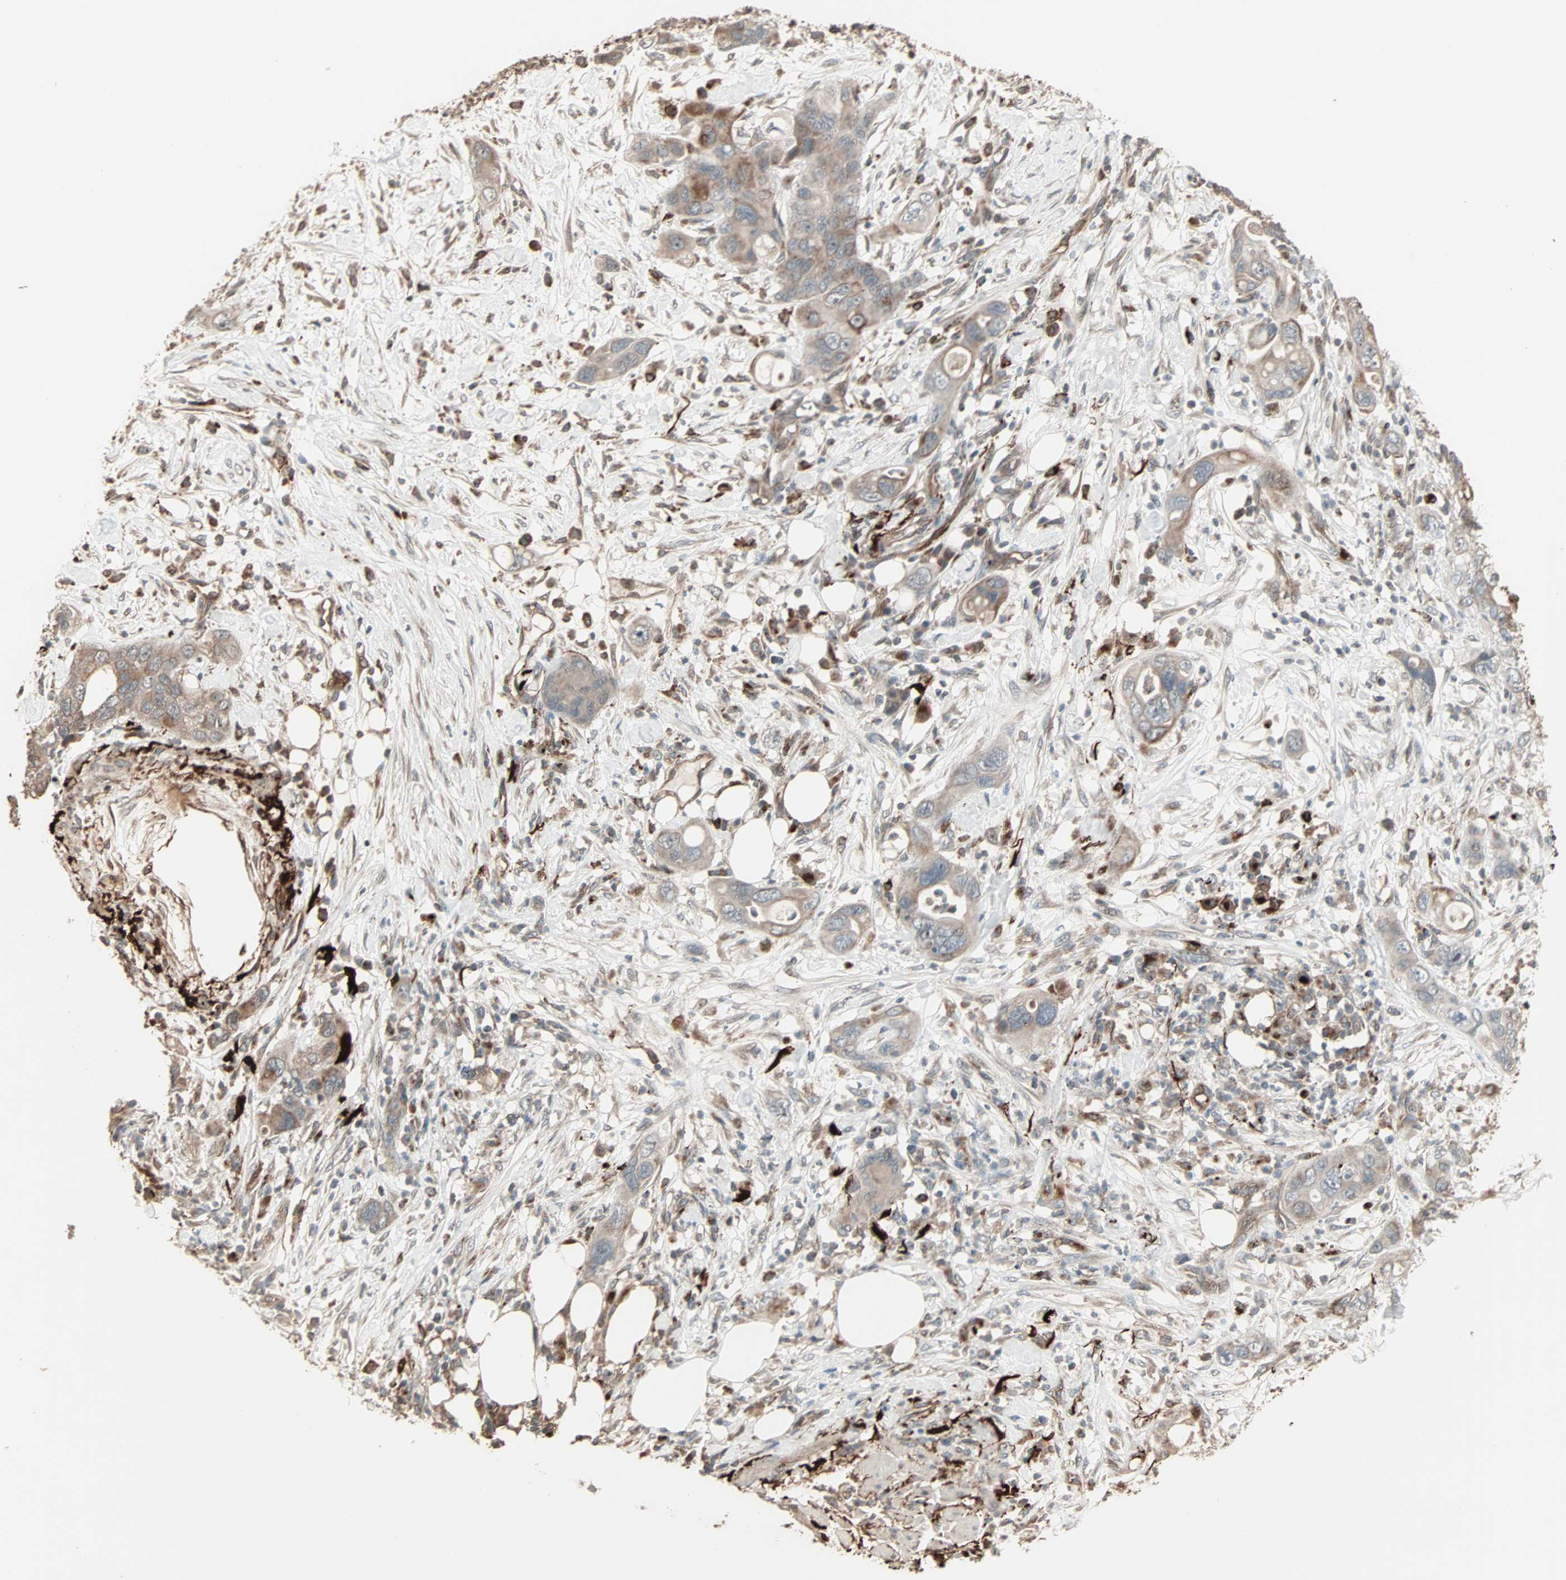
{"staining": {"intensity": "moderate", "quantity": "25%-75%", "location": "cytoplasmic/membranous"}, "tissue": "pancreatic cancer", "cell_type": "Tumor cells", "image_type": "cancer", "snomed": [{"axis": "morphology", "description": "Adenocarcinoma, NOS"}, {"axis": "topography", "description": "Pancreas"}], "caption": "This is an image of IHC staining of pancreatic adenocarcinoma, which shows moderate staining in the cytoplasmic/membranous of tumor cells.", "gene": "CALCRL", "patient": {"sex": "female", "age": 71}}